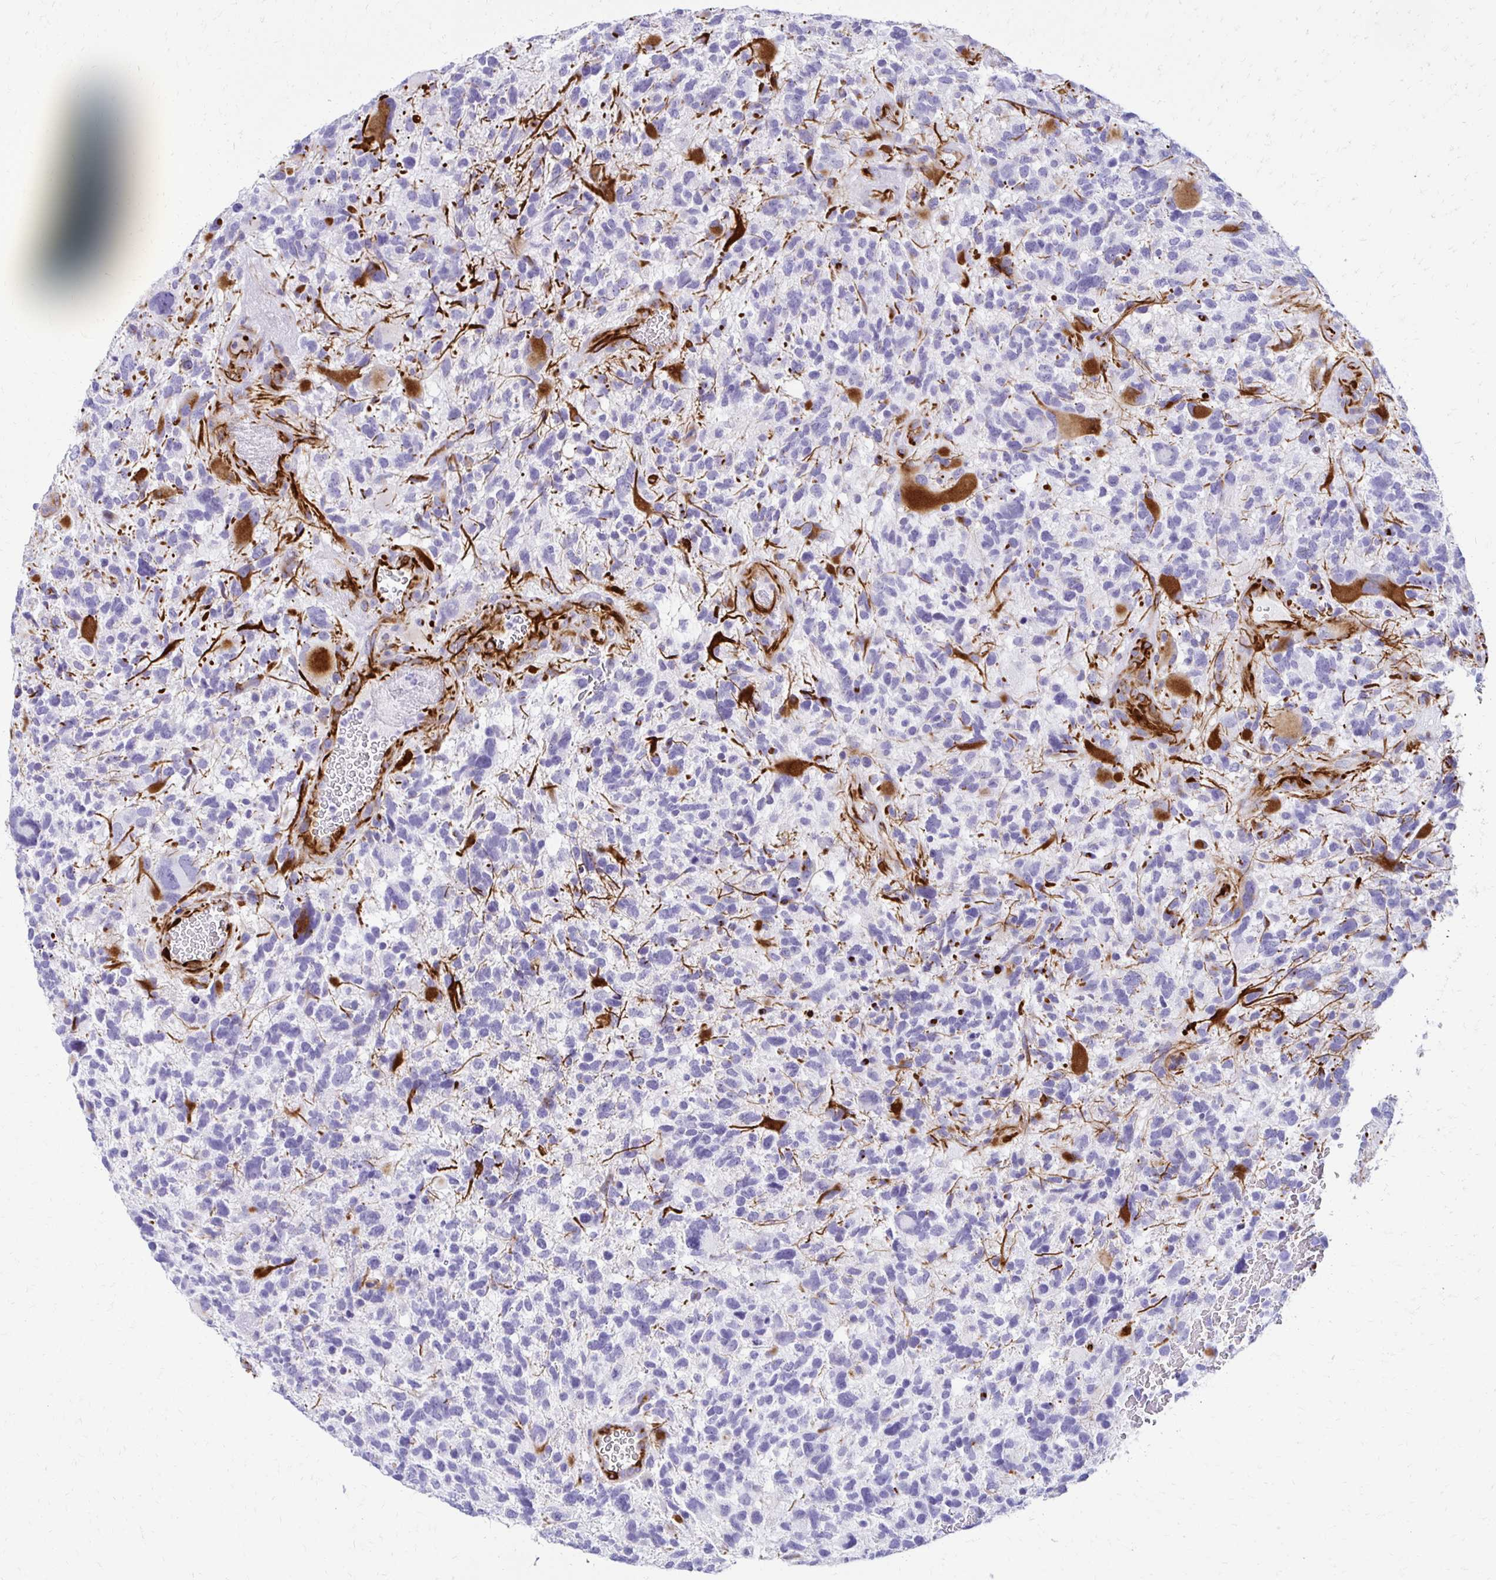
{"staining": {"intensity": "negative", "quantity": "none", "location": "none"}, "tissue": "glioma", "cell_type": "Tumor cells", "image_type": "cancer", "snomed": [{"axis": "morphology", "description": "Glioma, malignant, High grade"}, {"axis": "topography", "description": "Brain"}], "caption": "Tumor cells are negative for protein expression in human glioma. (Immunohistochemistry (ihc), brightfield microscopy, high magnification).", "gene": "TMEM54", "patient": {"sex": "female", "age": 71}}